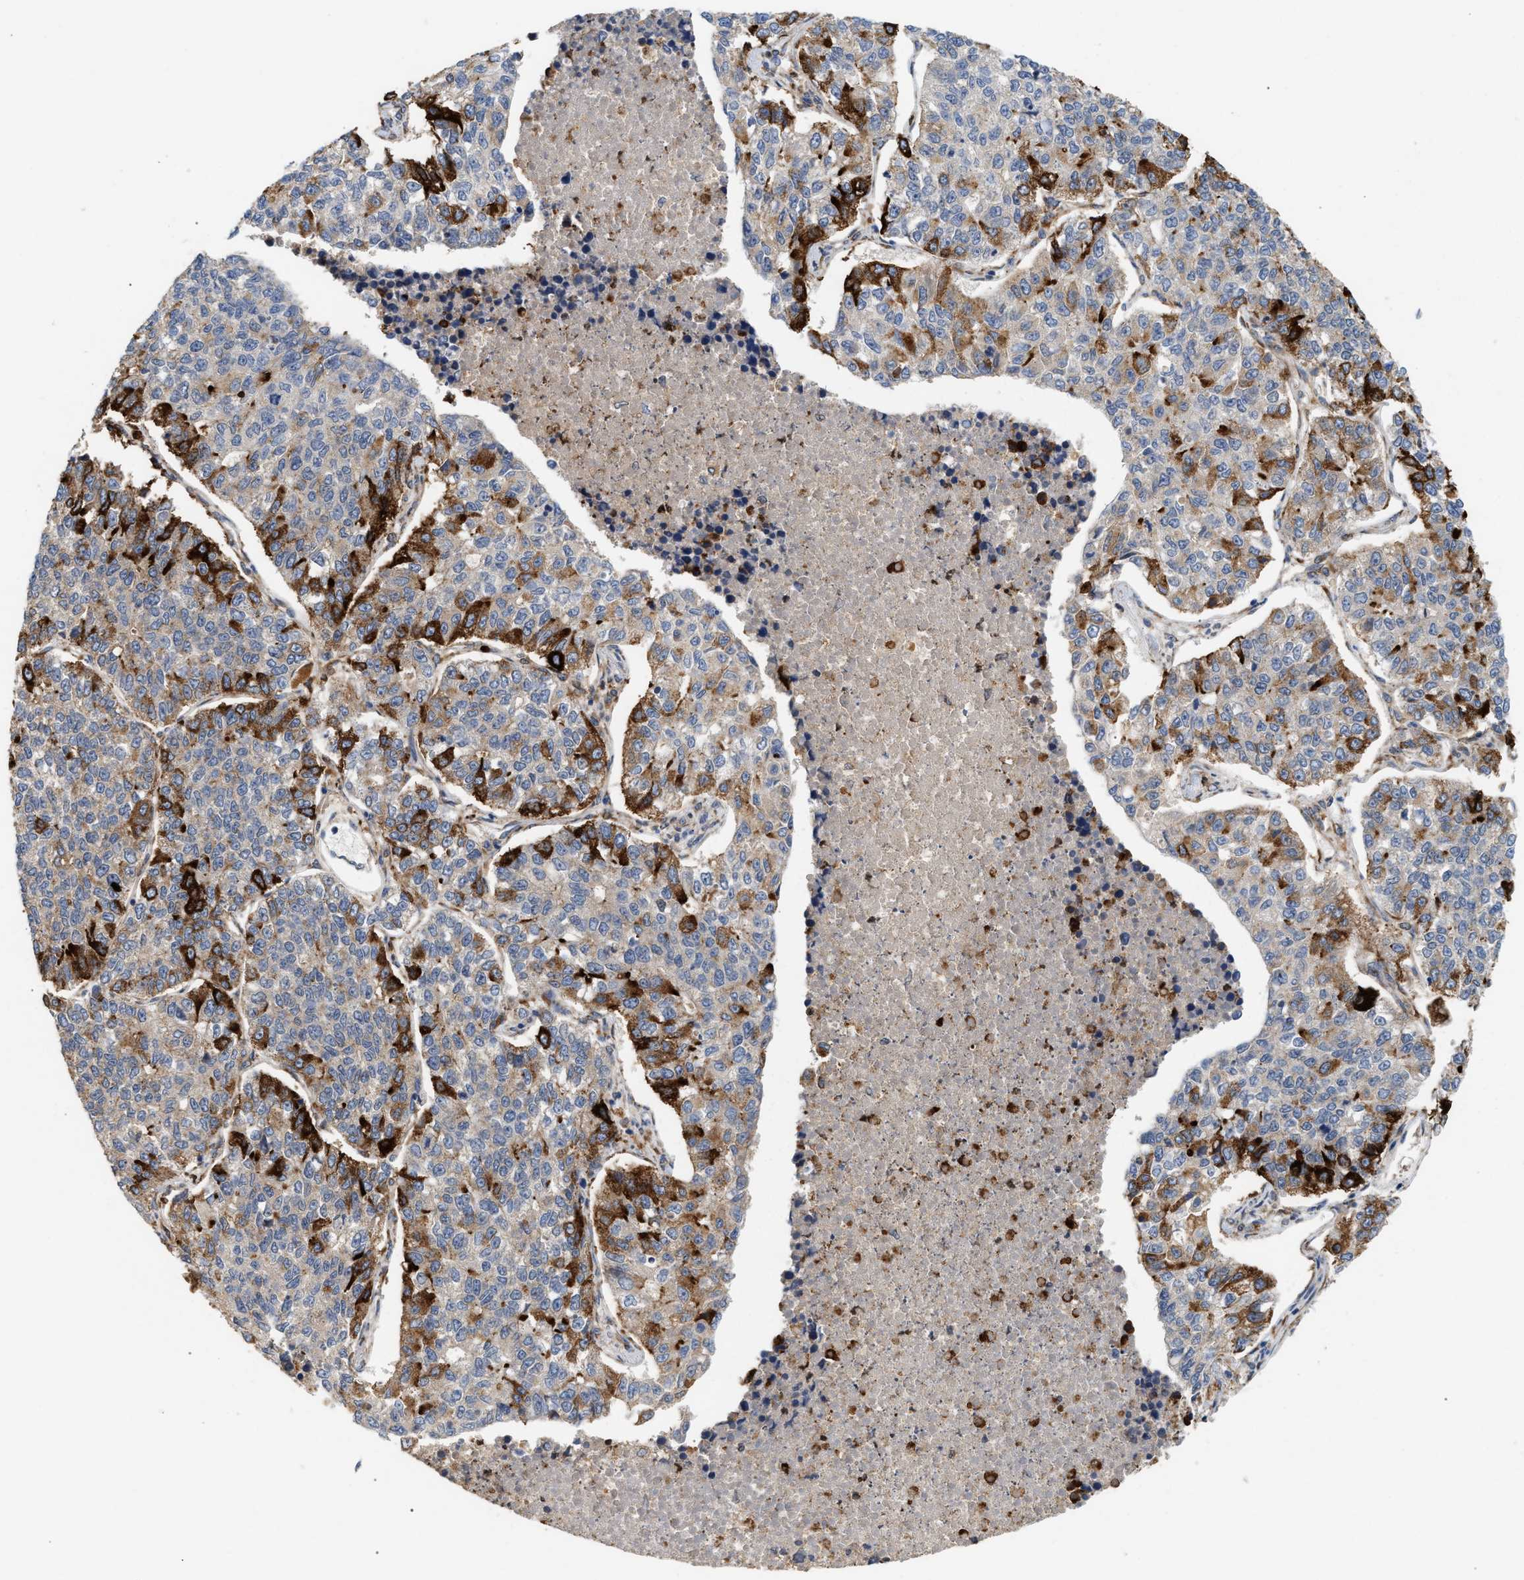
{"staining": {"intensity": "strong", "quantity": "<25%", "location": "cytoplasmic/membranous"}, "tissue": "lung cancer", "cell_type": "Tumor cells", "image_type": "cancer", "snomed": [{"axis": "morphology", "description": "Adenocarcinoma, NOS"}, {"axis": "topography", "description": "Lung"}], "caption": "This micrograph exhibits immunohistochemistry (IHC) staining of human adenocarcinoma (lung), with medium strong cytoplasmic/membranous staining in about <25% of tumor cells.", "gene": "PLCD1", "patient": {"sex": "male", "age": 49}}